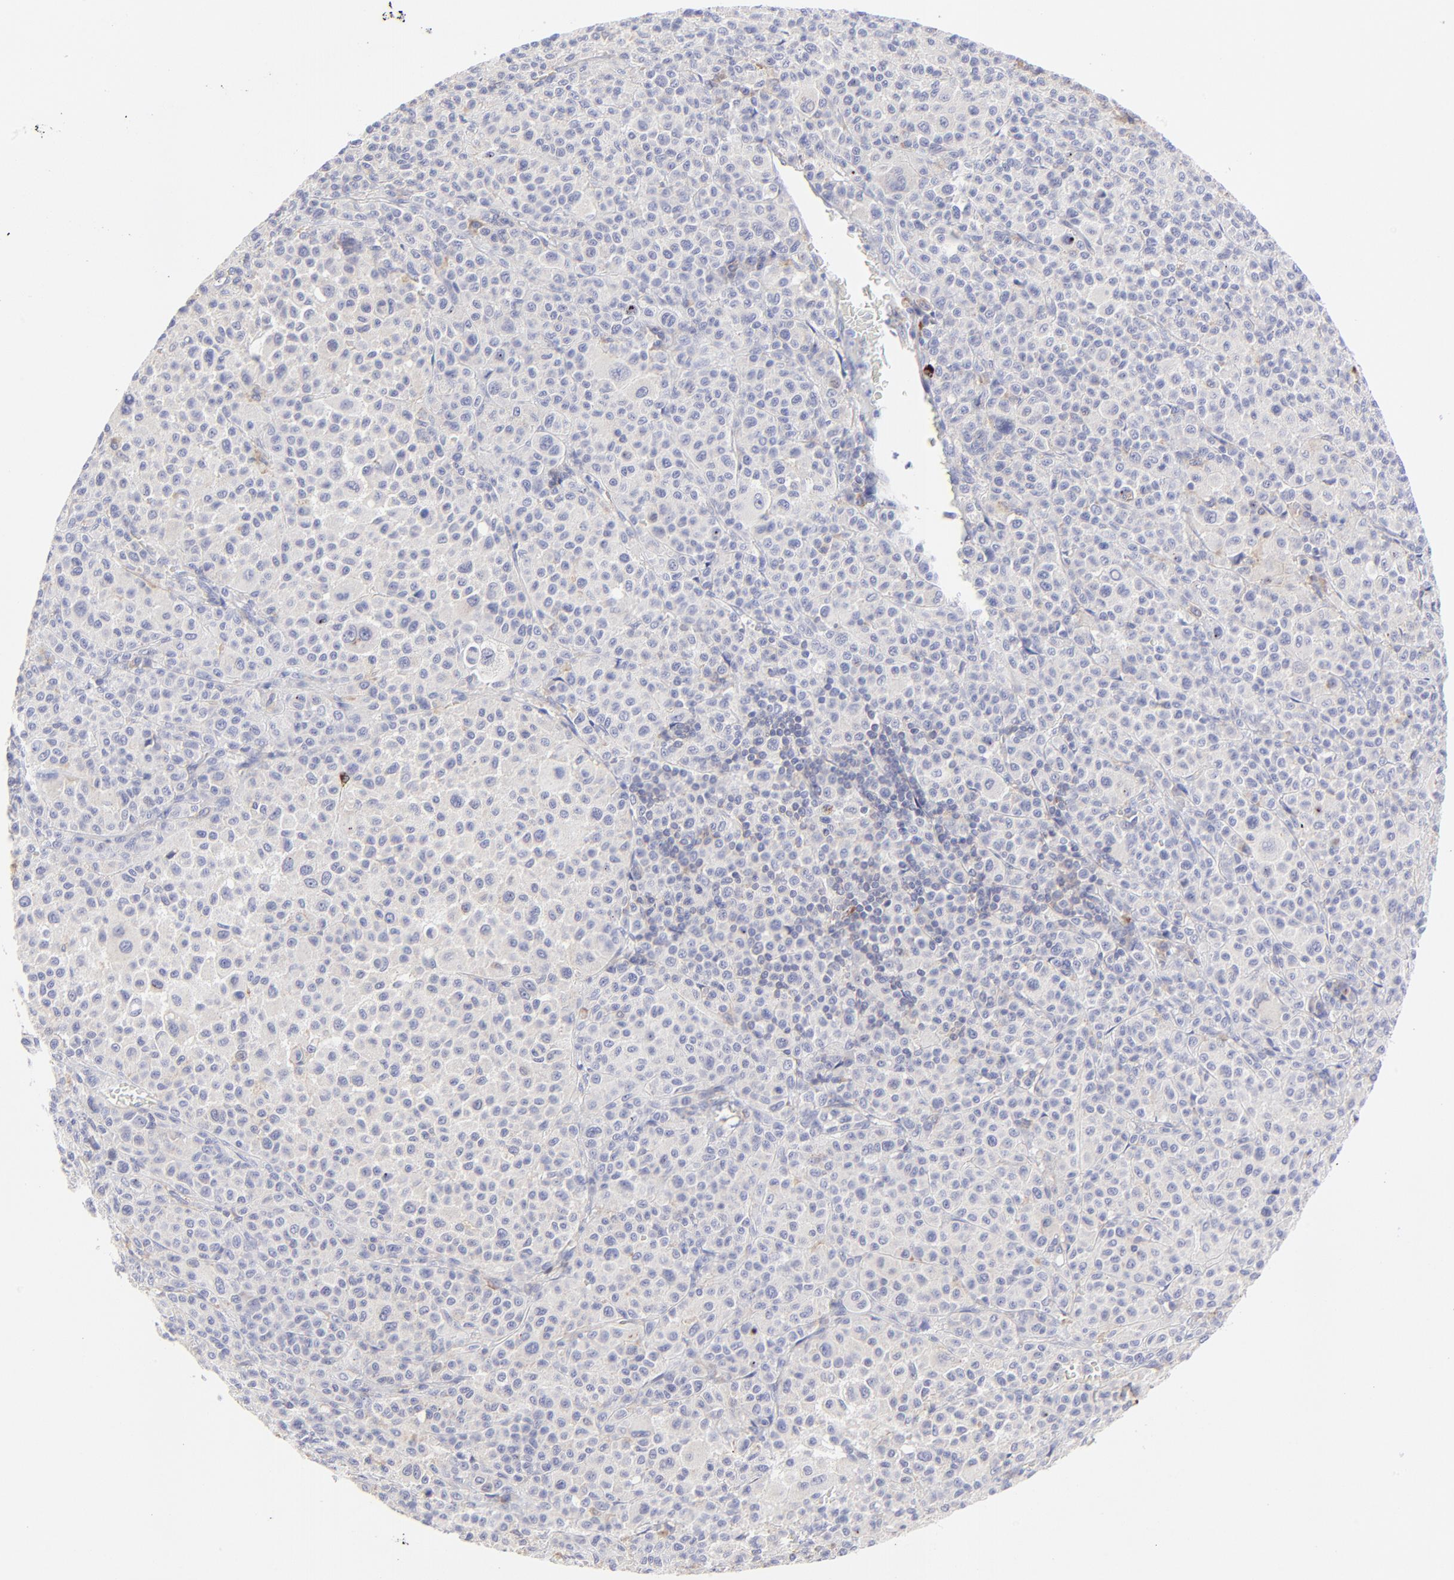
{"staining": {"intensity": "weak", "quantity": "<25%", "location": "cytoplasmic/membranous"}, "tissue": "melanoma", "cell_type": "Tumor cells", "image_type": "cancer", "snomed": [{"axis": "morphology", "description": "Malignant melanoma, Metastatic site"}, {"axis": "topography", "description": "Skin"}], "caption": "Protein analysis of melanoma reveals no significant expression in tumor cells.", "gene": "LHFPL1", "patient": {"sex": "female", "age": 74}}